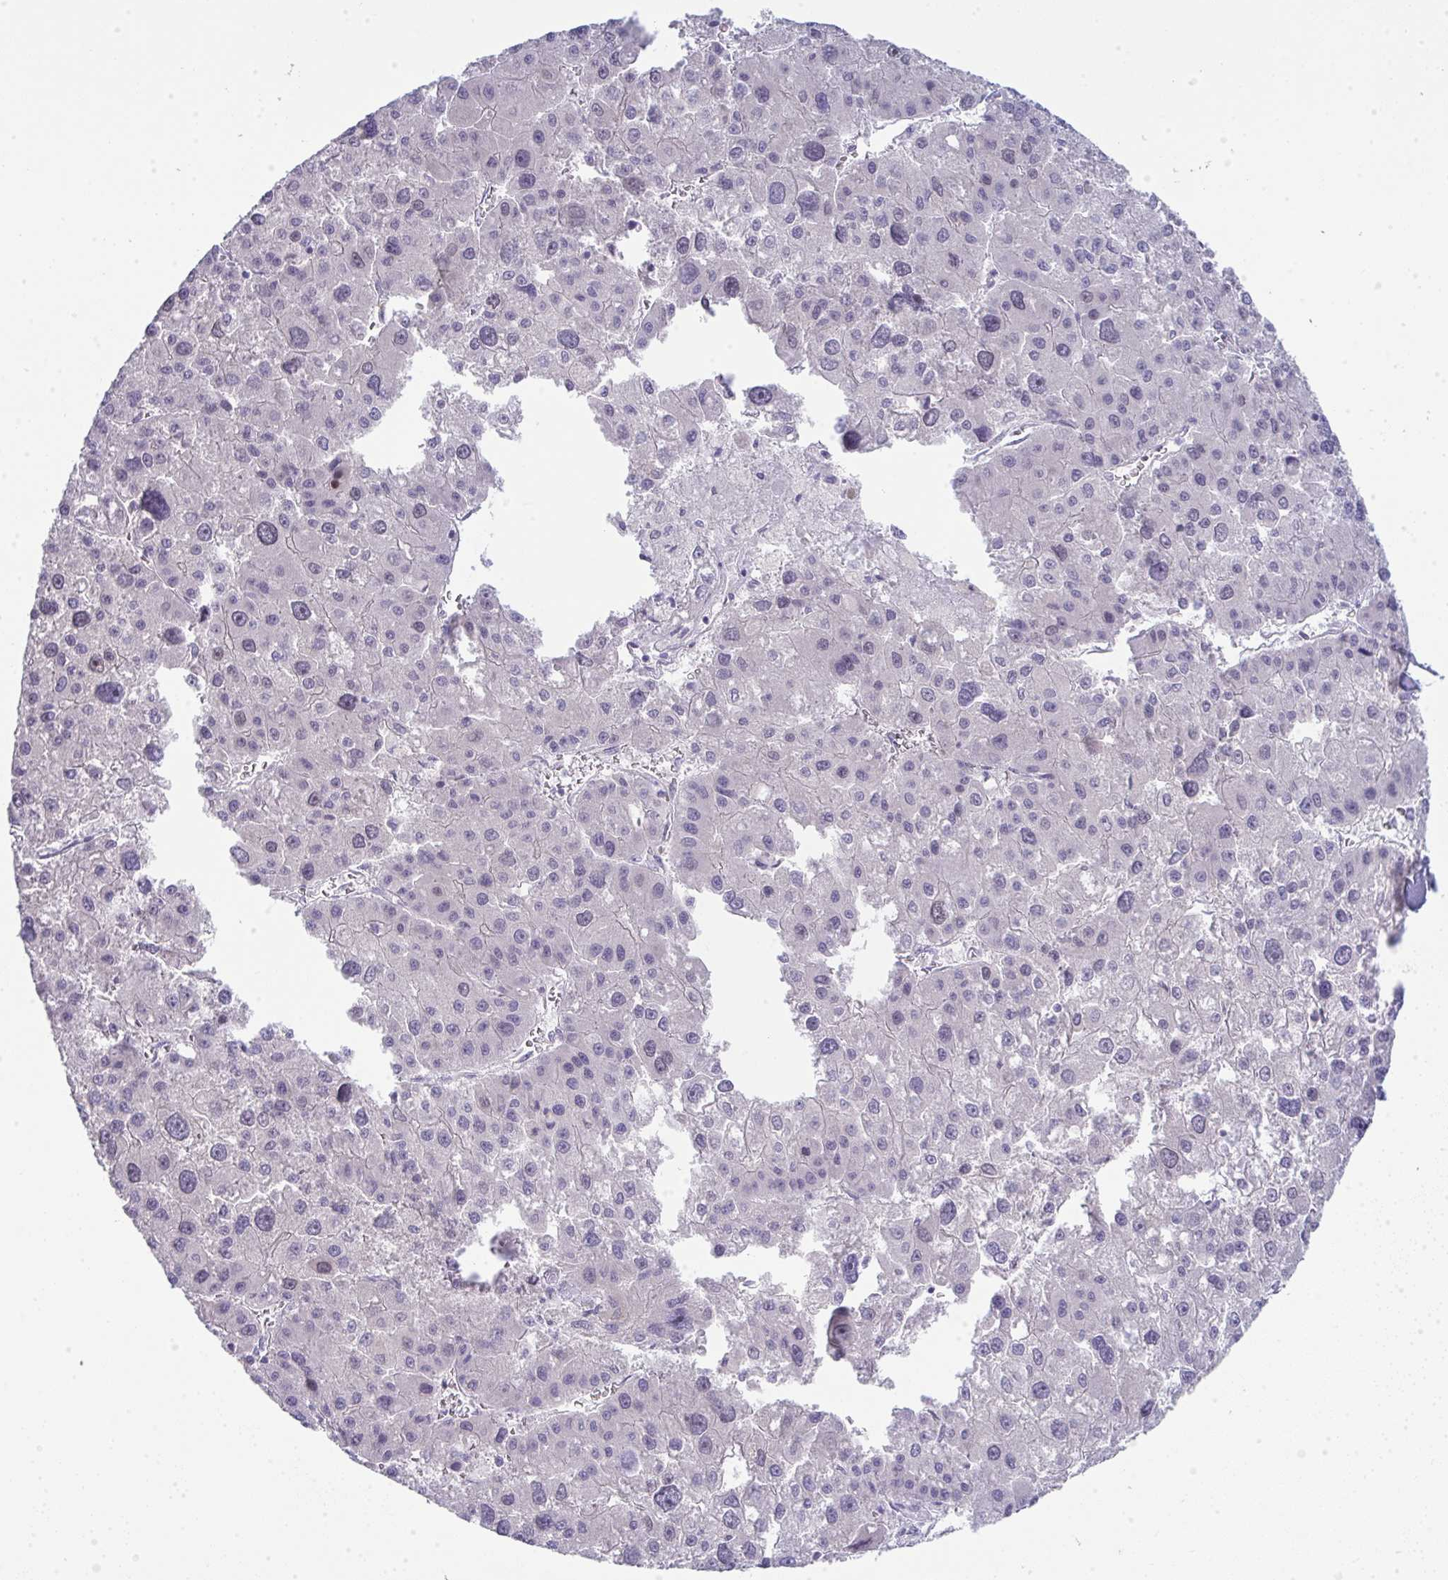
{"staining": {"intensity": "negative", "quantity": "none", "location": "none"}, "tissue": "liver cancer", "cell_type": "Tumor cells", "image_type": "cancer", "snomed": [{"axis": "morphology", "description": "Carcinoma, Hepatocellular, NOS"}, {"axis": "topography", "description": "Liver"}], "caption": "DAB immunohistochemical staining of hepatocellular carcinoma (liver) displays no significant staining in tumor cells.", "gene": "GALNT16", "patient": {"sex": "male", "age": 73}}